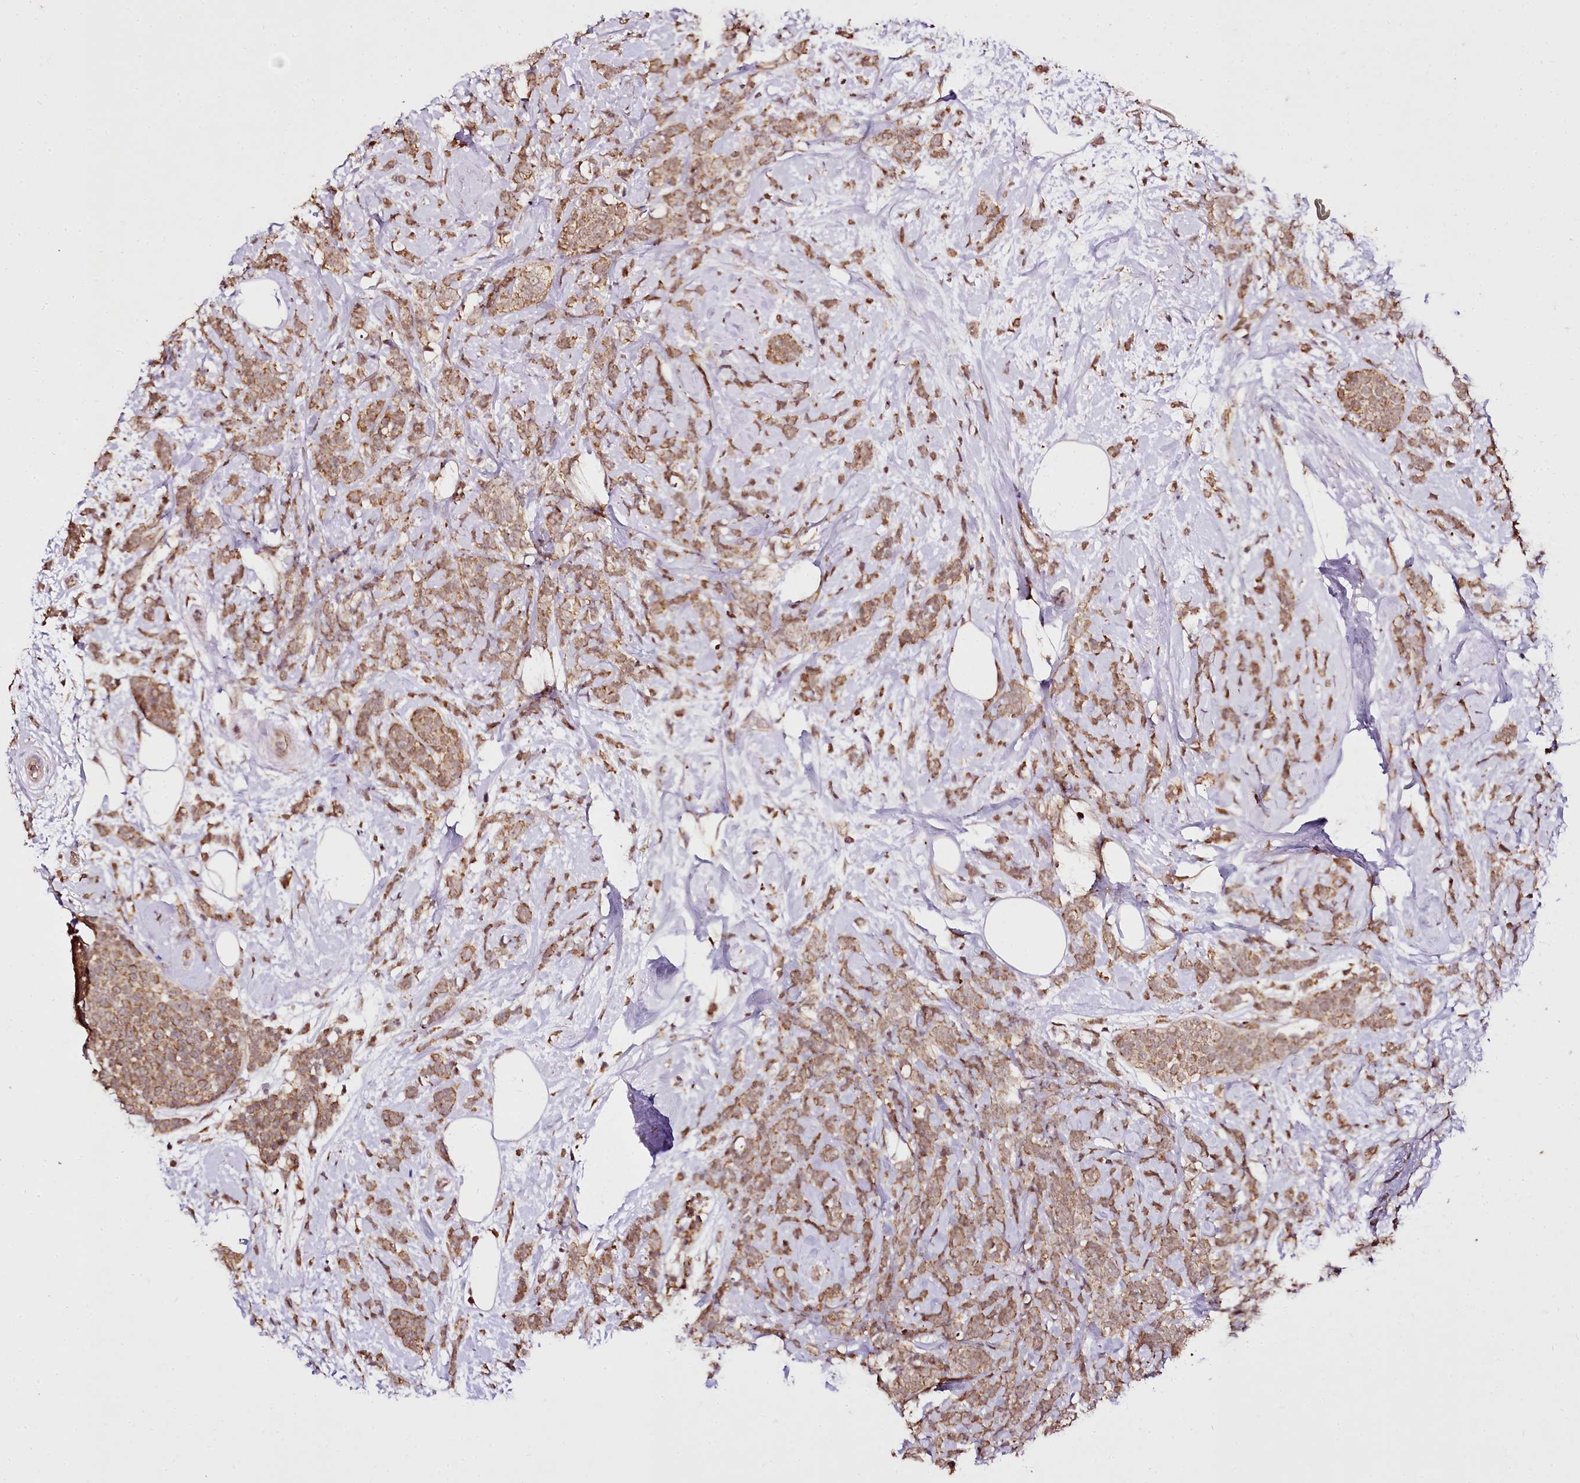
{"staining": {"intensity": "moderate", "quantity": ">75%", "location": "cytoplasmic/membranous"}, "tissue": "breast cancer", "cell_type": "Tumor cells", "image_type": "cancer", "snomed": [{"axis": "morphology", "description": "Lobular carcinoma"}, {"axis": "topography", "description": "Breast"}], "caption": "The image demonstrates immunohistochemical staining of breast cancer. There is moderate cytoplasmic/membranous staining is present in approximately >75% of tumor cells.", "gene": "EDIL3", "patient": {"sex": "female", "age": 58}}